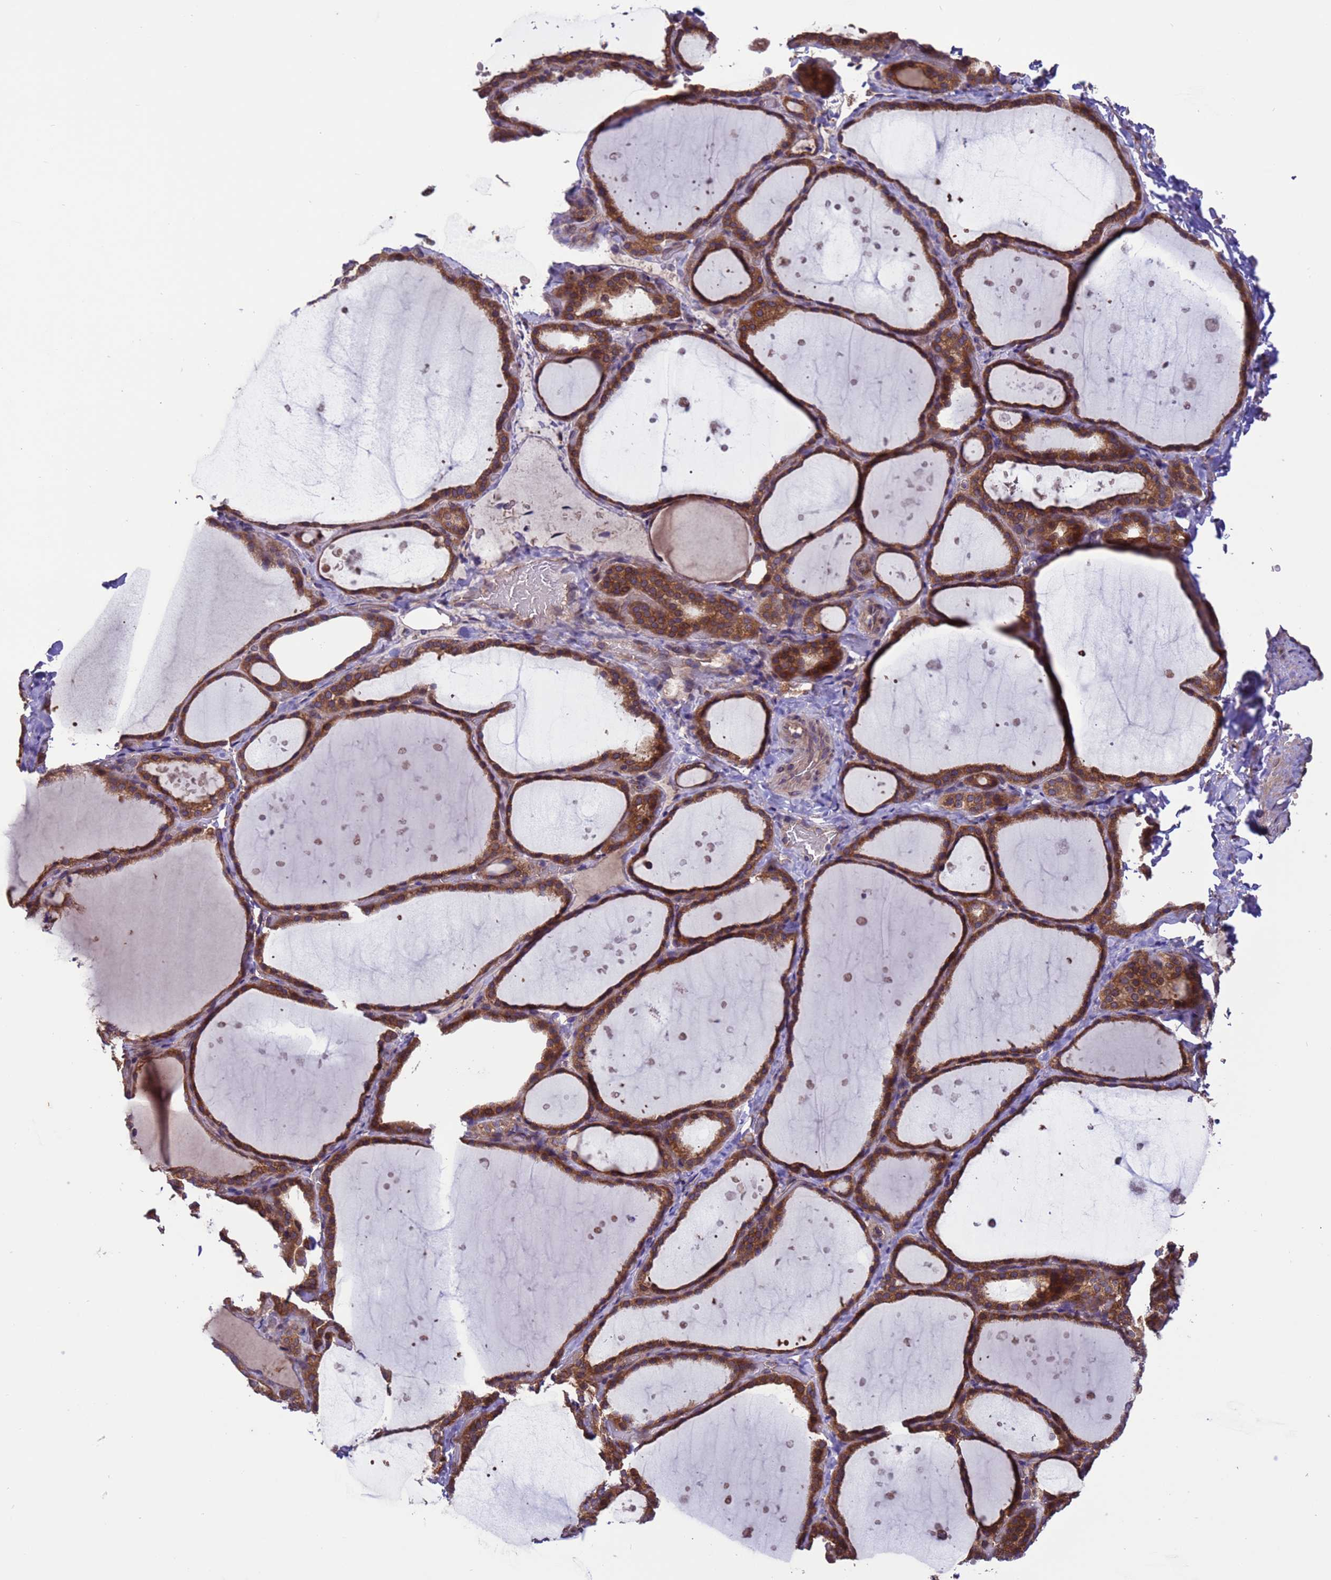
{"staining": {"intensity": "strong", "quantity": ">75%", "location": "cytoplasmic/membranous"}, "tissue": "thyroid gland", "cell_type": "Glandular cells", "image_type": "normal", "snomed": [{"axis": "morphology", "description": "Normal tissue, NOS"}, {"axis": "topography", "description": "Thyroid gland"}], "caption": "Strong cytoplasmic/membranous staining for a protein is seen in approximately >75% of glandular cells of normal thyroid gland using immunohistochemistry.", "gene": "ARHGAP12", "patient": {"sex": "female", "age": 44}}